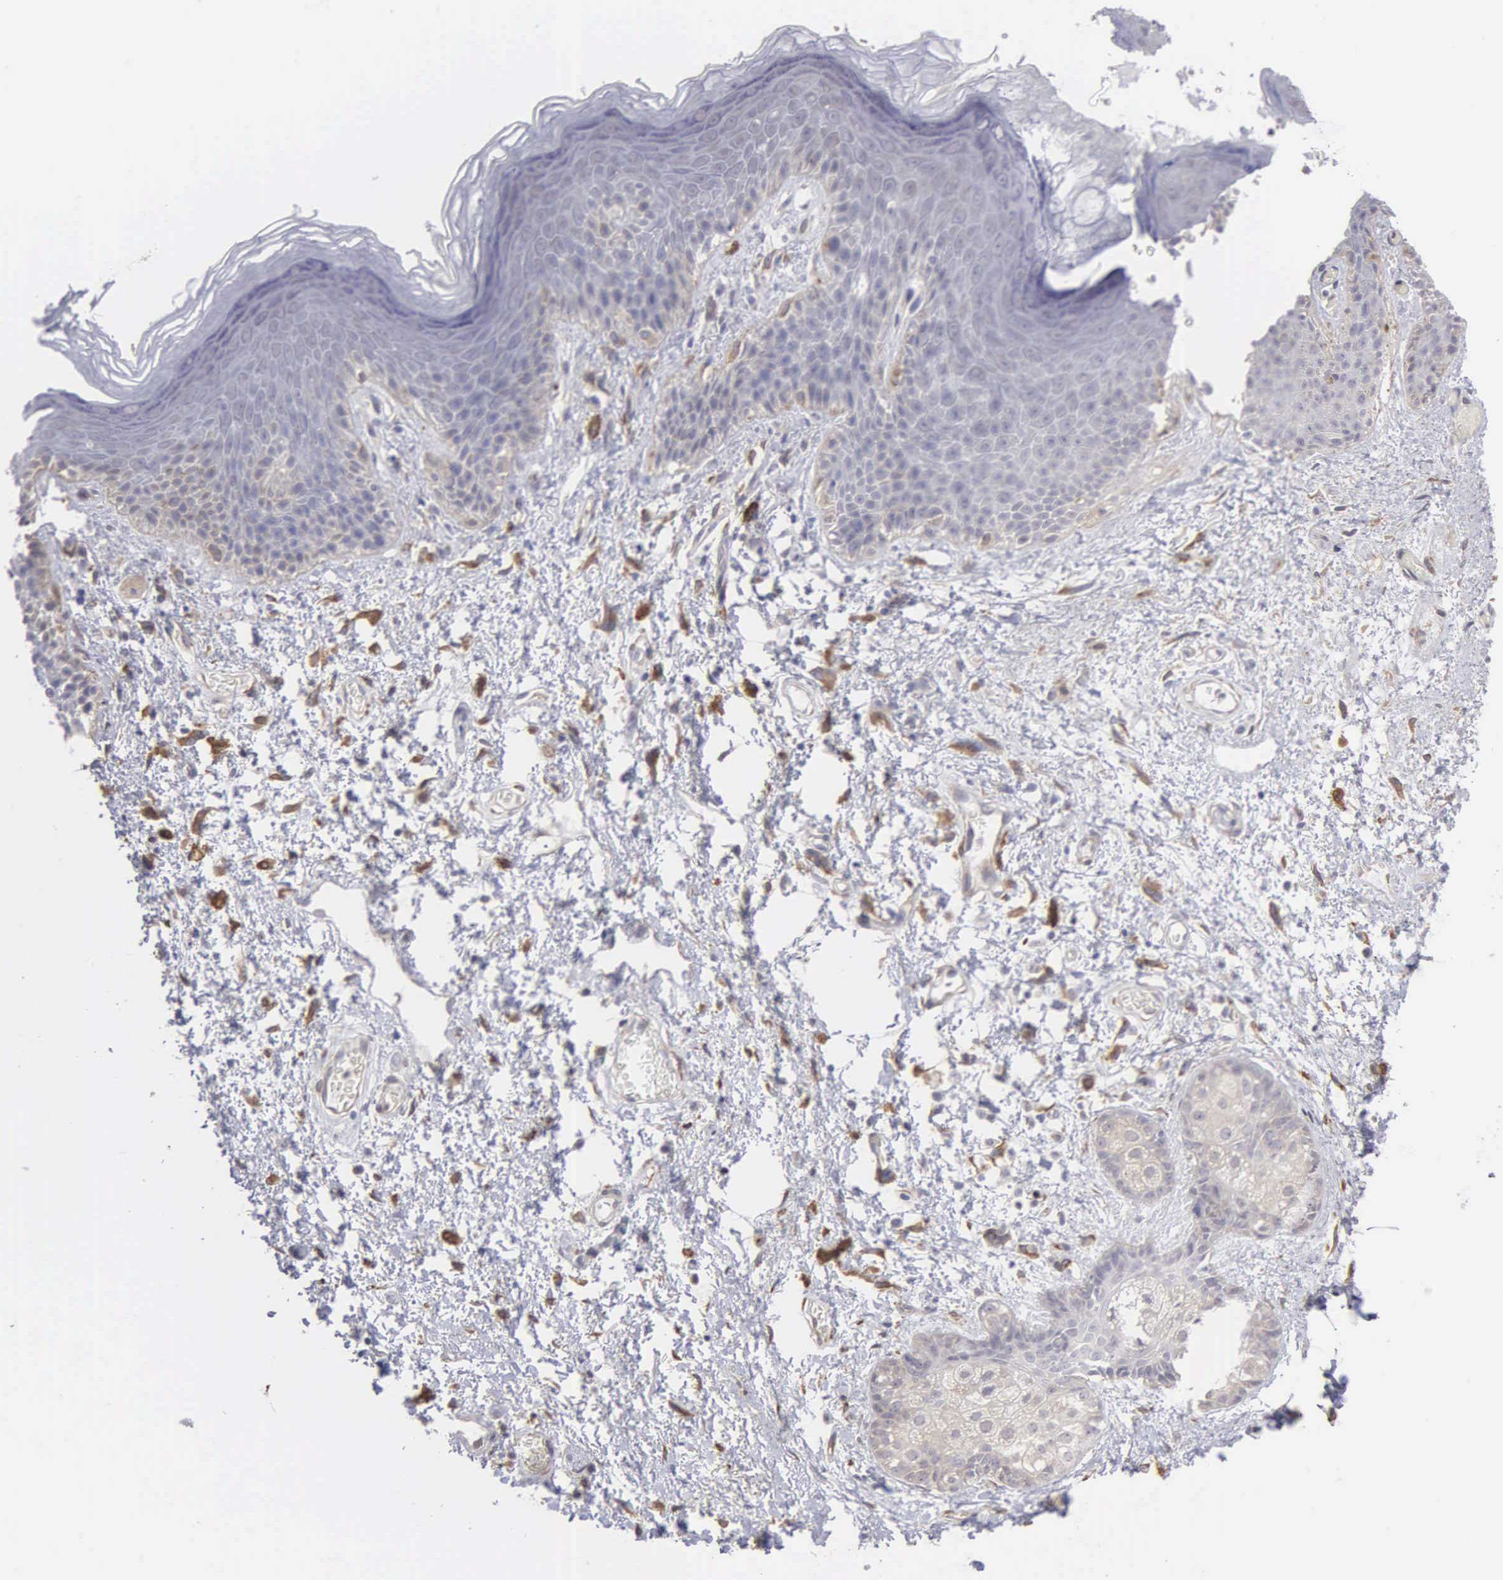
{"staining": {"intensity": "weak", "quantity": "<25%", "location": "cytoplasmic/membranous"}, "tissue": "skin", "cell_type": "Epidermal cells", "image_type": "normal", "snomed": [{"axis": "morphology", "description": "Normal tissue, NOS"}, {"axis": "topography", "description": "Anal"}, {"axis": "topography", "description": "Peripheral nerve tissue"}], "caption": "A histopathology image of skin stained for a protein exhibits no brown staining in epidermal cells. (DAB immunohistochemistry (IHC) visualized using brightfield microscopy, high magnification).", "gene": "LIN52", "patient": {"sex": "female", "age": 46}}